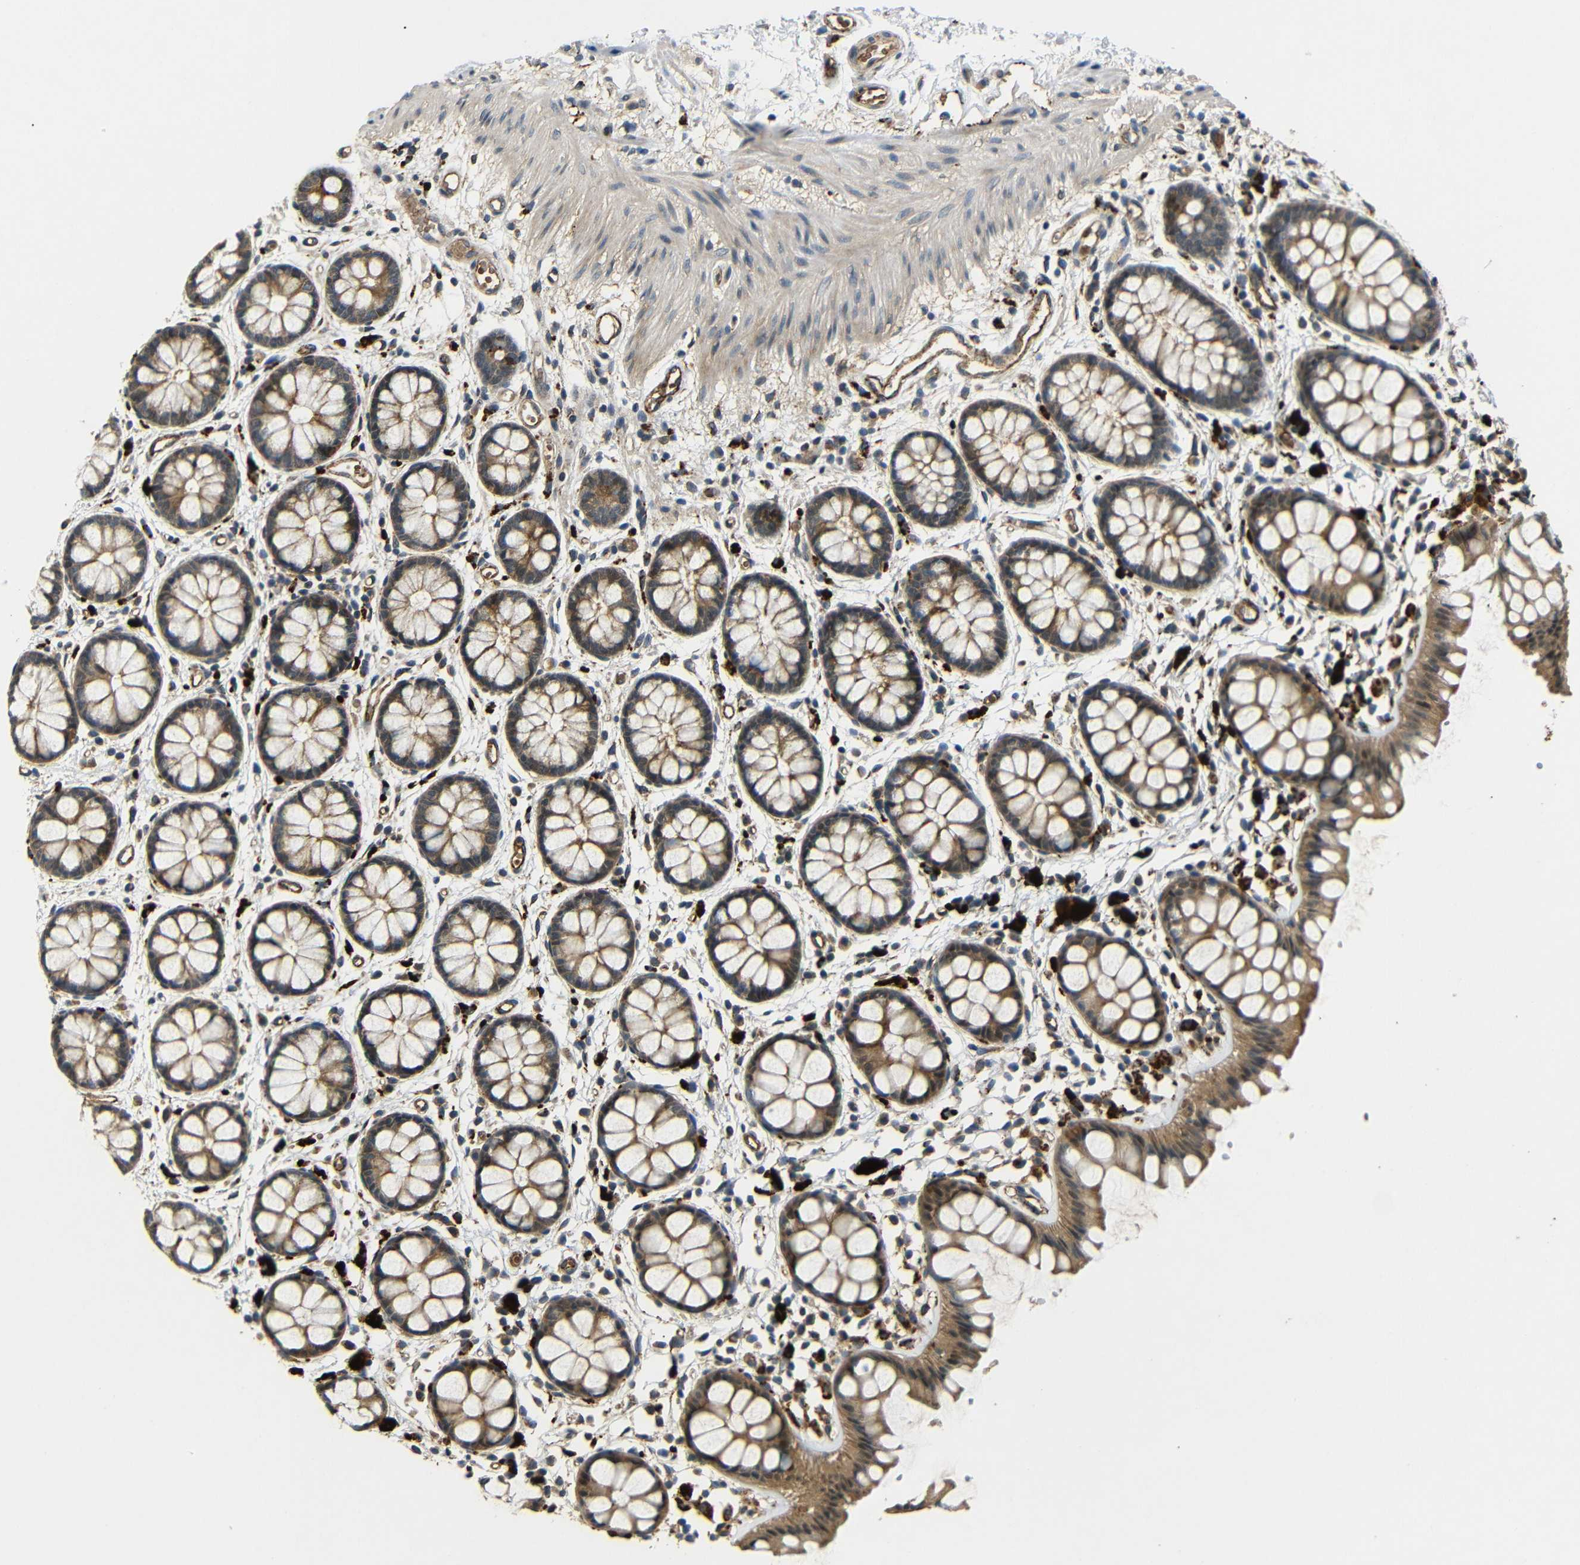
{"staining": {"intensity": "moderate", "quantity": ">75%", "location": "cytoplasmic/membranous"}, "tissue": "rectum", "cell_type": "Glandular cells", "image_type": "normal", "snomed": [{"axis": "morphology", "description": "Normal tissue, NOS"}, {"axis": "topography", "description": "Rectum"}], "caption": "Immunohistochemistry of benign rectum exhibits medium levels of moderate cytoplasmic/membranous positivity in about >75% of glandular cells.", "gene": "ATP7A", "patient": {"sex": "female", "age": 66}}